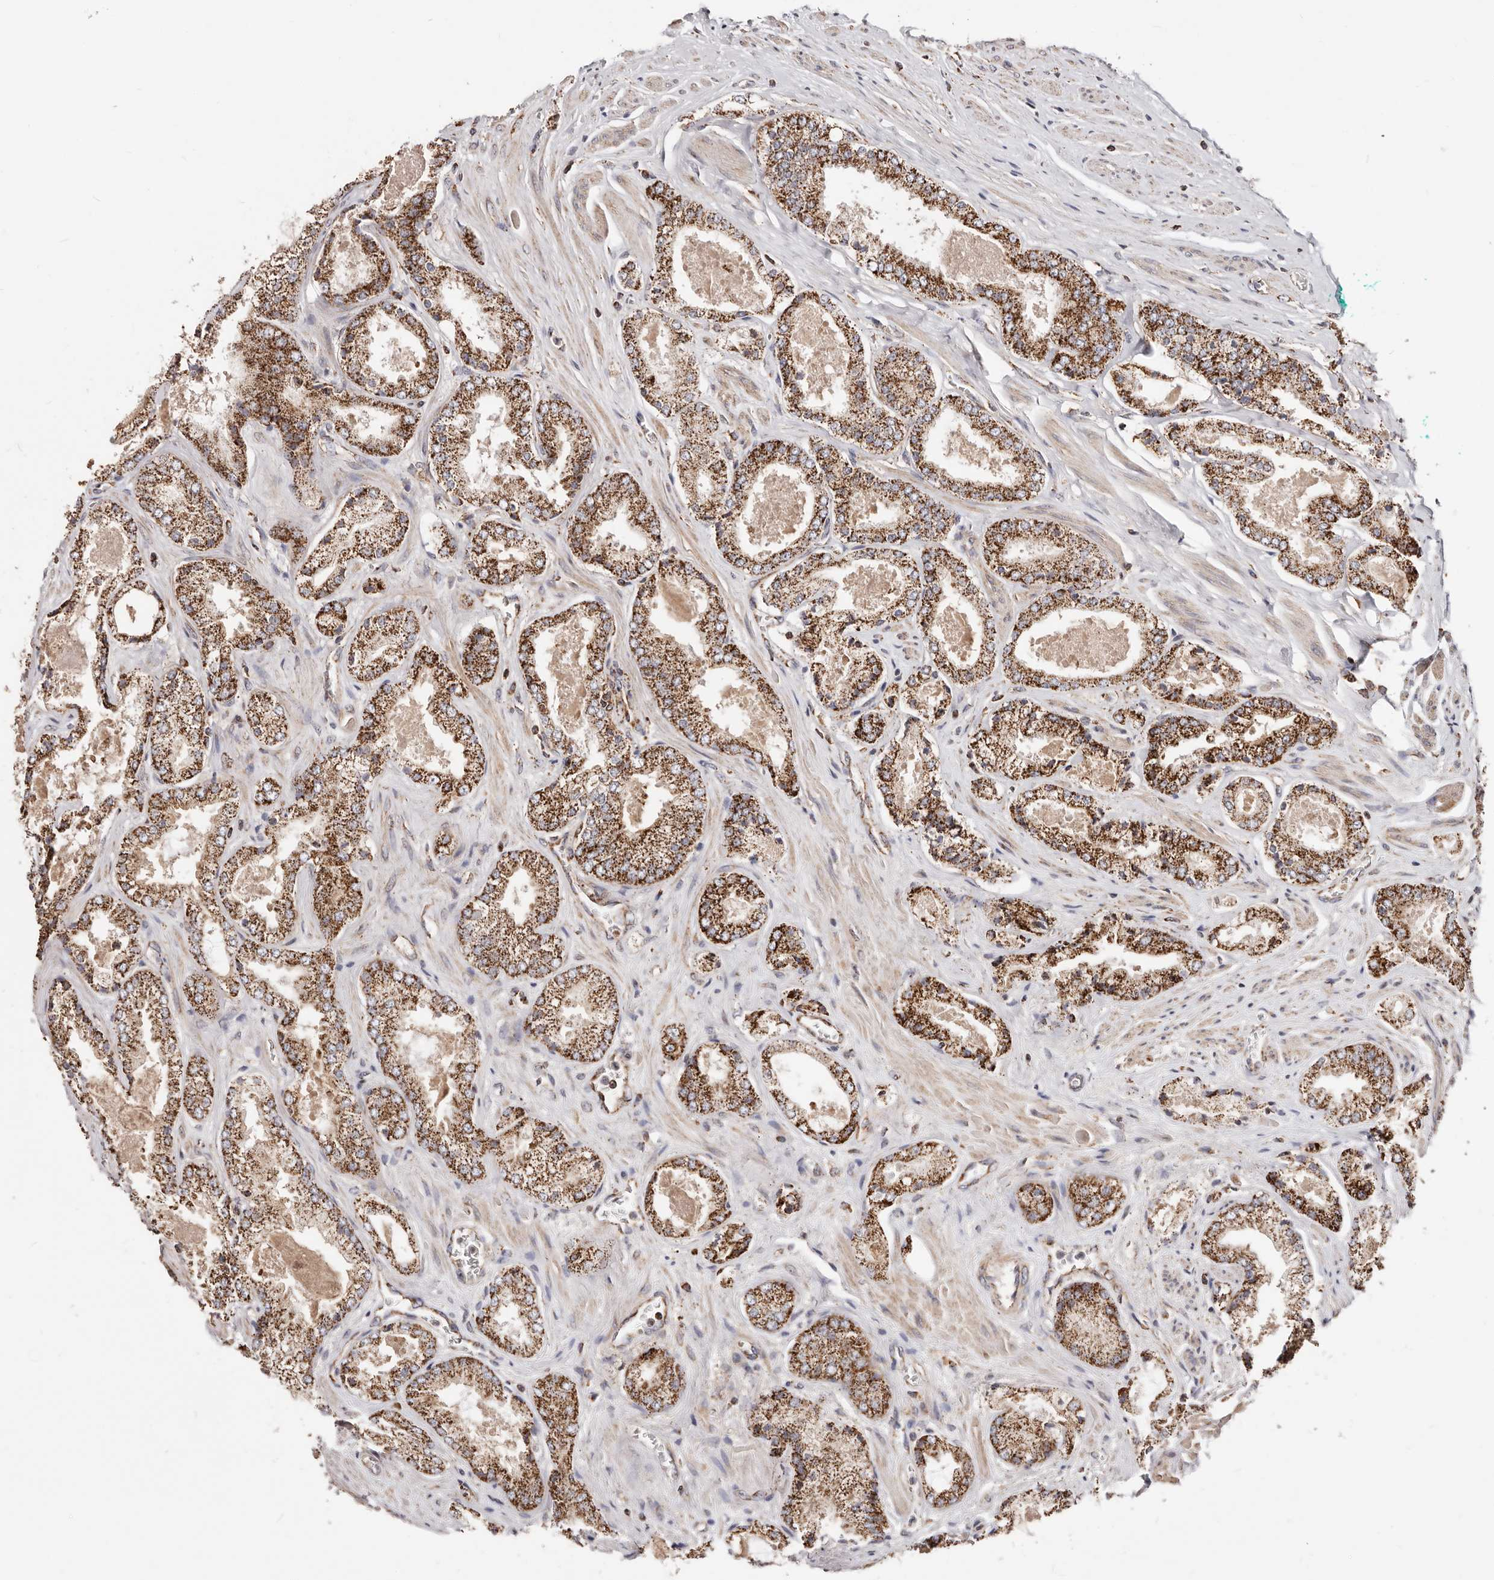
{"staining": {"intensity": "moderate", "quantity": ">75%", "location": "cytoplasmic/membranous"}, "tissue": "prostate cancer", "cell_type": "Tumor cells", "image_type": "cancer", "snomed": [{"axis": "morphology", "description": "Adenocarcinoma, High grade"}, {"axis": "topography", "description": "Prostate"}], "caption": "Prostate adenocarcinoma (high-grade) was stained to show a protein in brown. There is medium levels of moderate cytoplasmic/membranous staining in approximately >75% of tumor cells.", "gene": "PRKACB", "patient": {"sex": "male", "age": 58}}